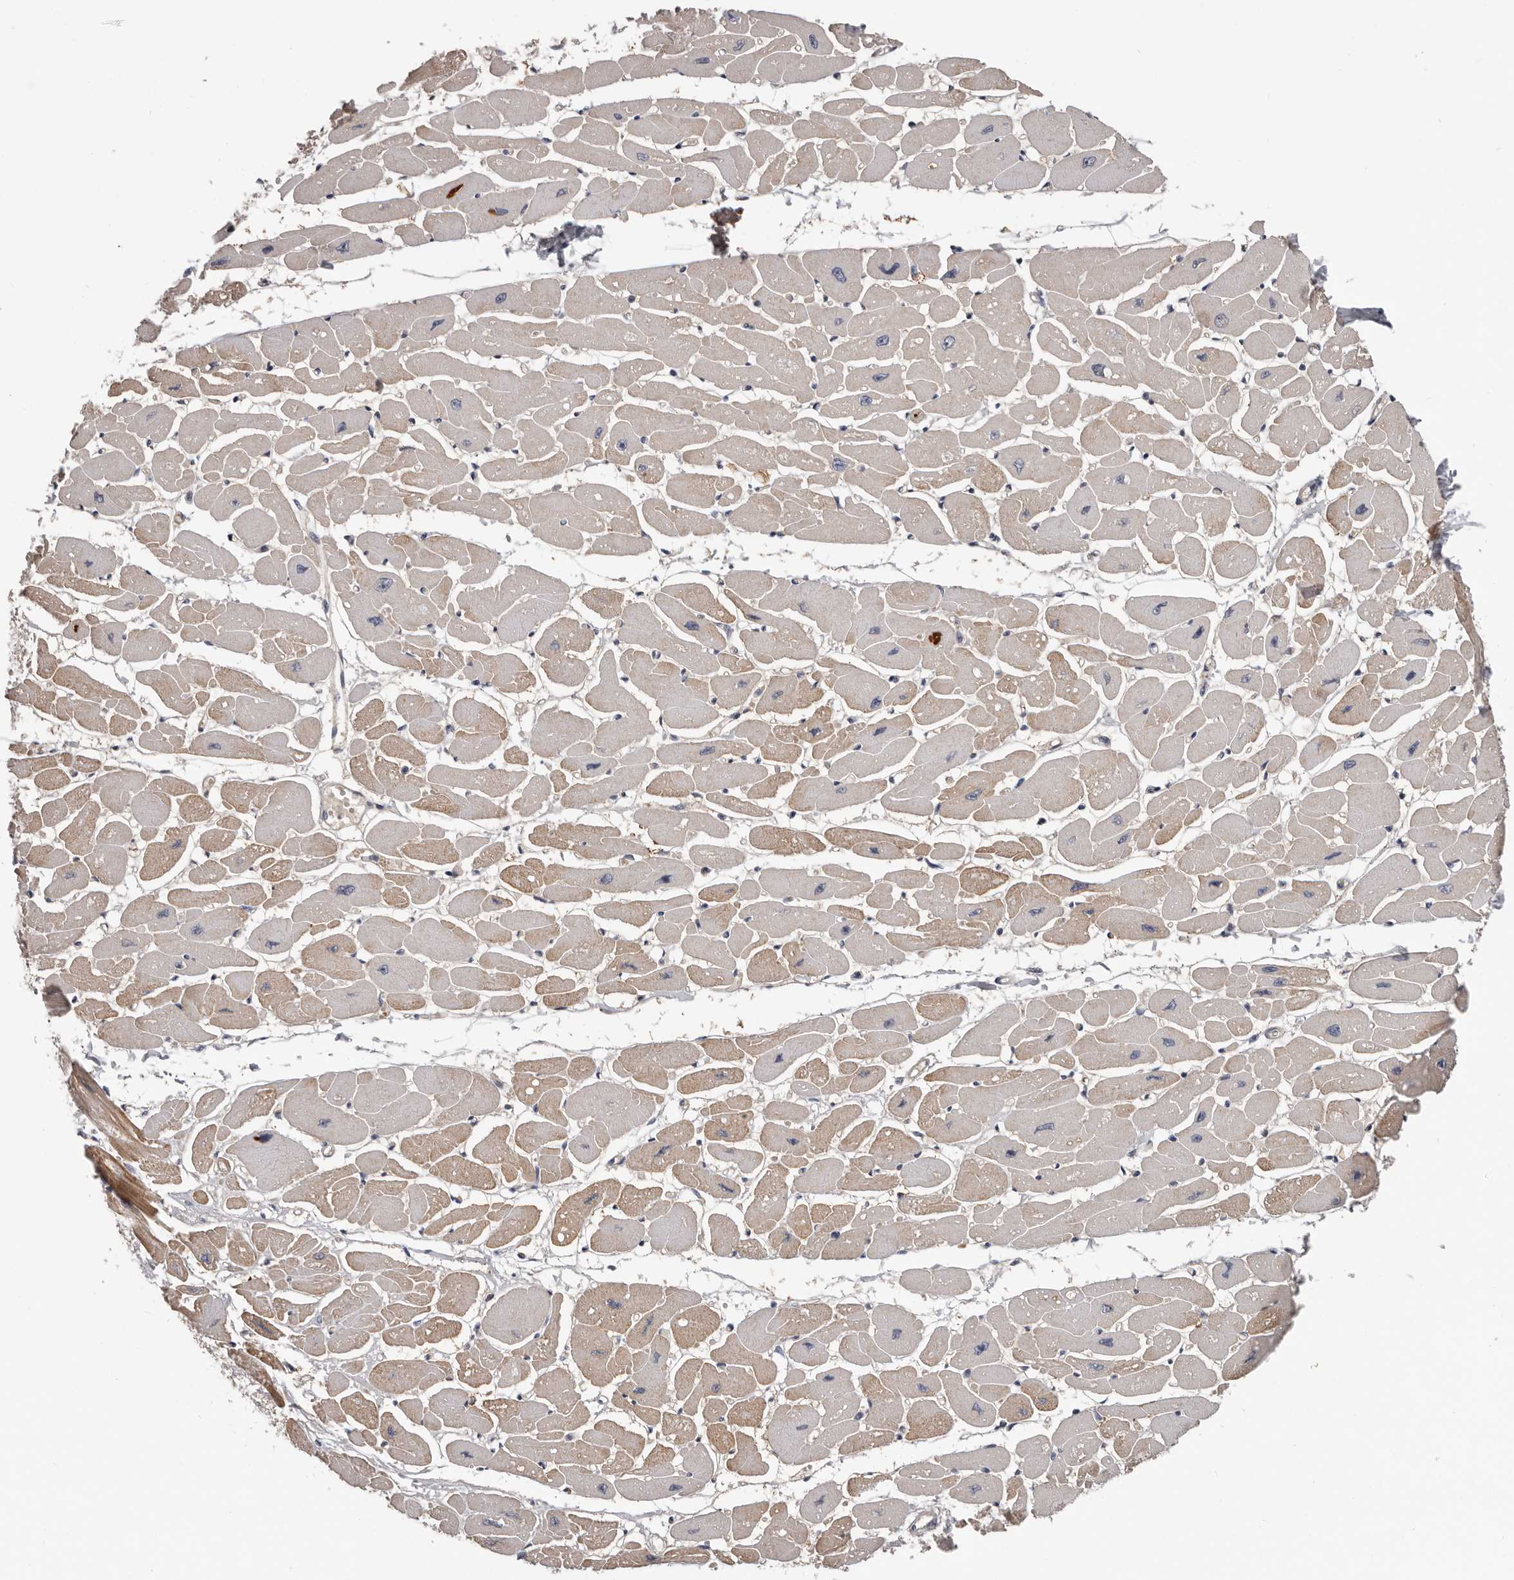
{"staining": {"intensity": "weak", "quantity": ">75%", "location": "cytoplasmic/membranous"}, "tissue": "heart muscle", "cell_type": "Cardiomyocytes", "image_type": "normal", "snomed": [{"axis": "morphology", "description": "Normal tissue, NOS"}, {"axis": "topography", "description": "Heart"}], "caption": "A brown stain labels weak cytoplasmic/membranous staining of a protein in cardiomyocytes of normal human heart muscle.", "gene": "RNF217", "patient": {"sex": "female", "age": 54}}